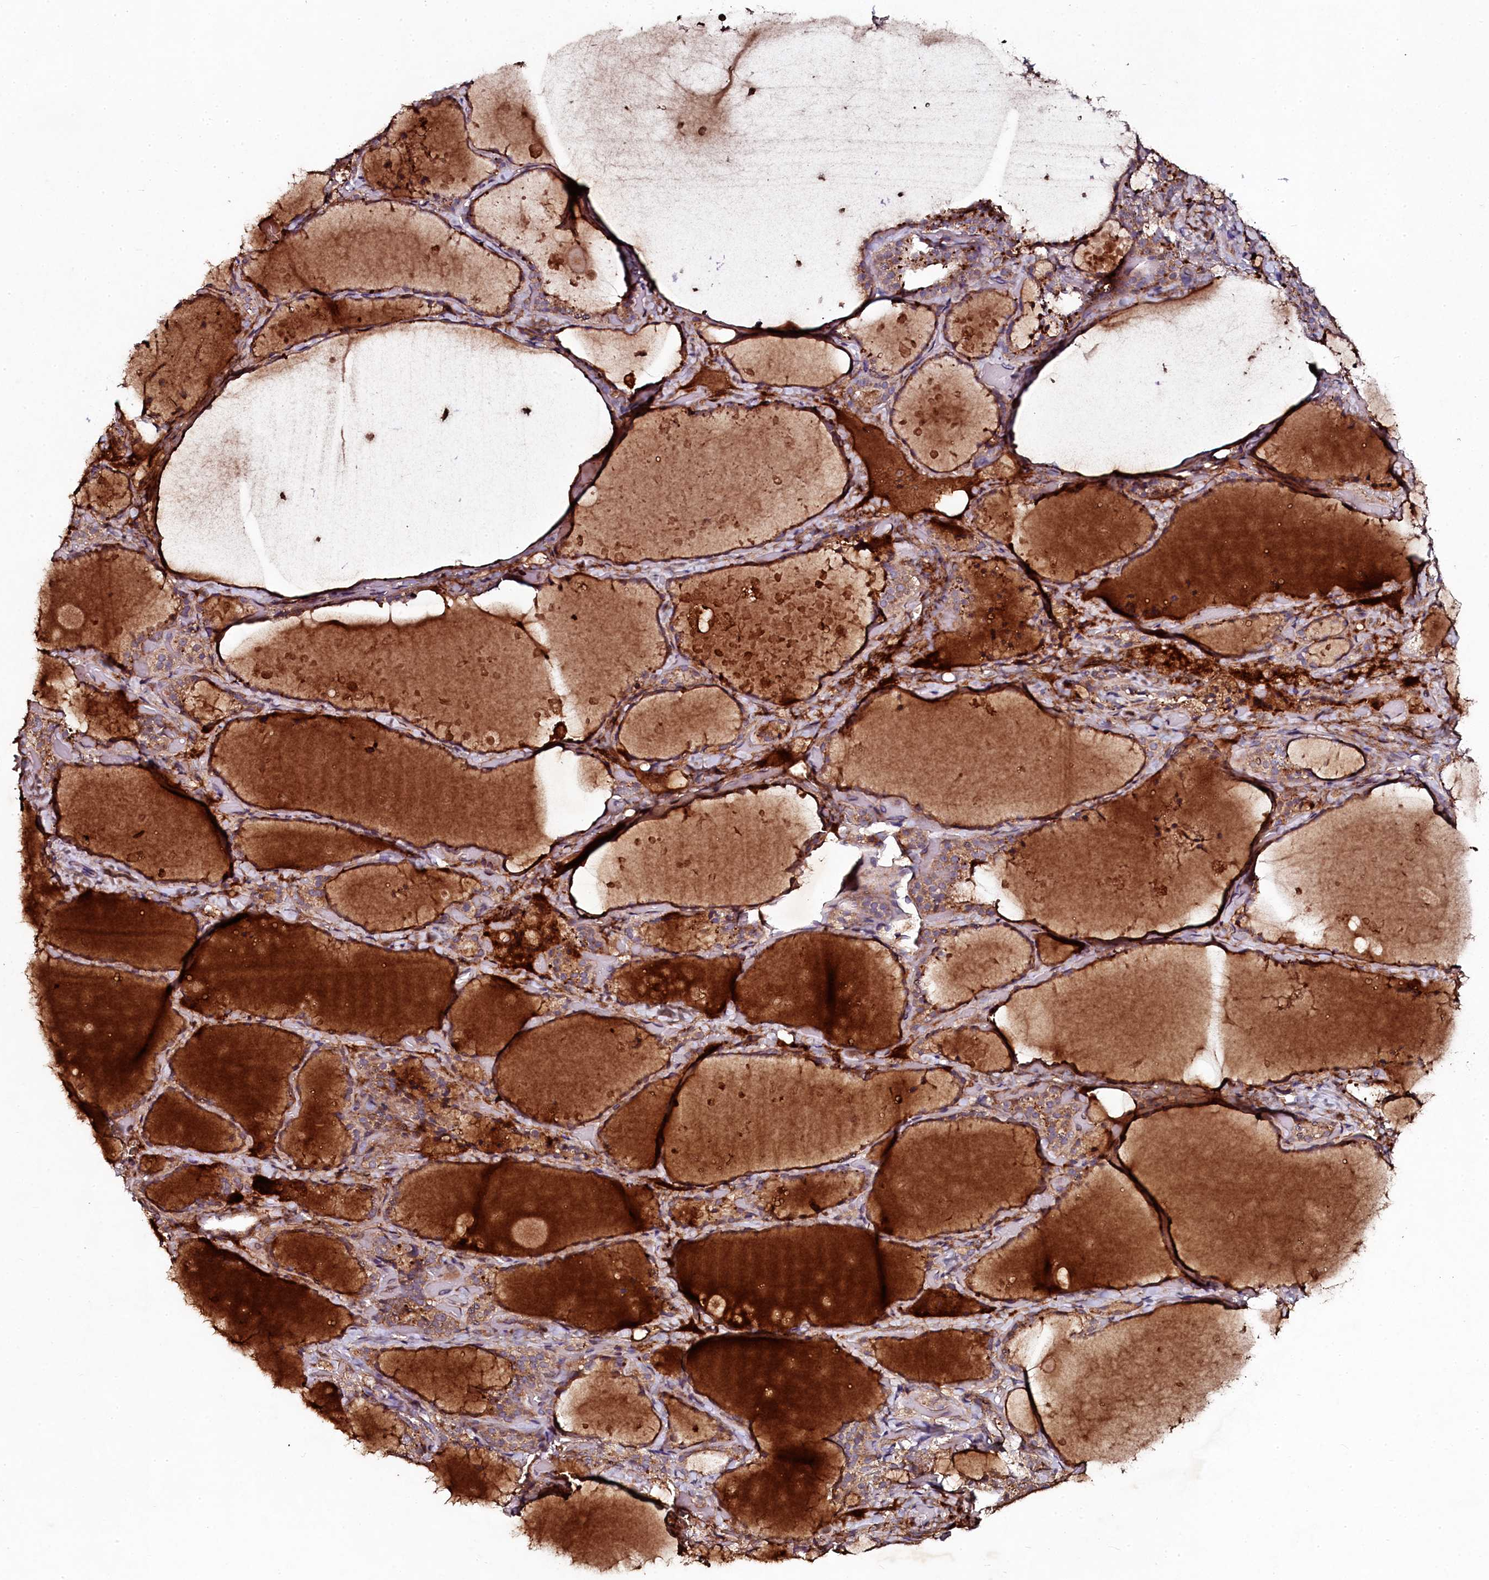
{"staining": {"intensity": "moderate", "quantity": ">75%", "location": "cytoplasmic/membranous"}, "tissue": "thyroid gland", "cell_type": "Glandular cells", "image_type": "normal", "snomed": [{"axis": "morphology", "description": "Normal tissue, NOS"}, {"axis": "topography", "description": "Thyroid gland"}], "caption": "A brown stain shows moderate cytoplasmic/membranous expression of a protein in glandular cells of unremarkable thyroid gland.", "gene": "SEC24C", "patient": {"sex": "female", "age": 44}}